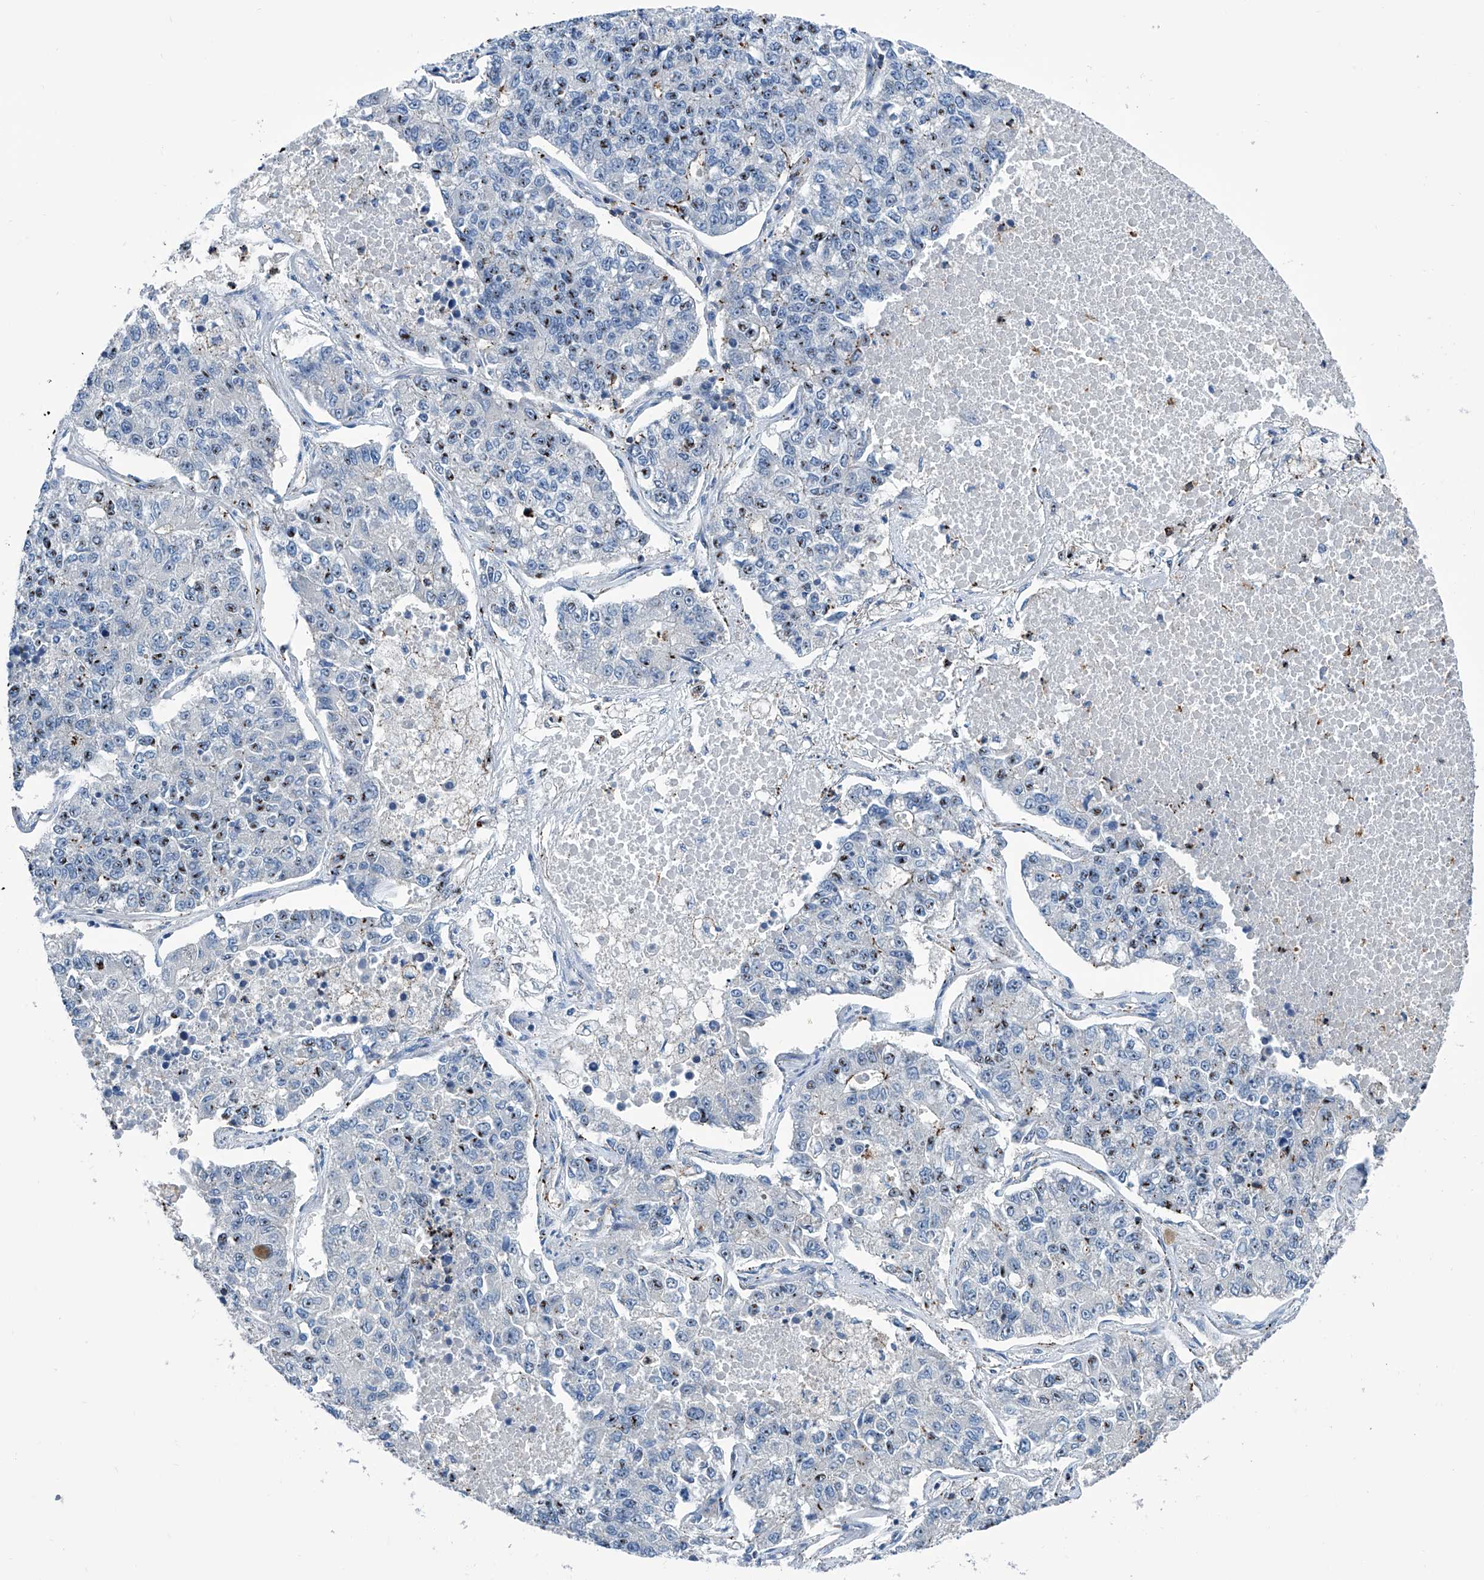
{"staining": {"intensity": "moderate", "quantity": "25%-75%", "location": "nuclear"}, "tissue": "lung cancer", "cell_type": "Tumor cells", "image_type": "cancer", "snomed": [{"axis": "morphology", "description": "Adenocarcinoma, NOS"}, {"axis": "topography", "description": "Lung"}], "caption": "The immunohistochemical stain labels moderate nuclear positivity in tumor cells of lung cancer tissue.", "gene": "ZNF484", "patient": {"sex": "male", "age": 49}}